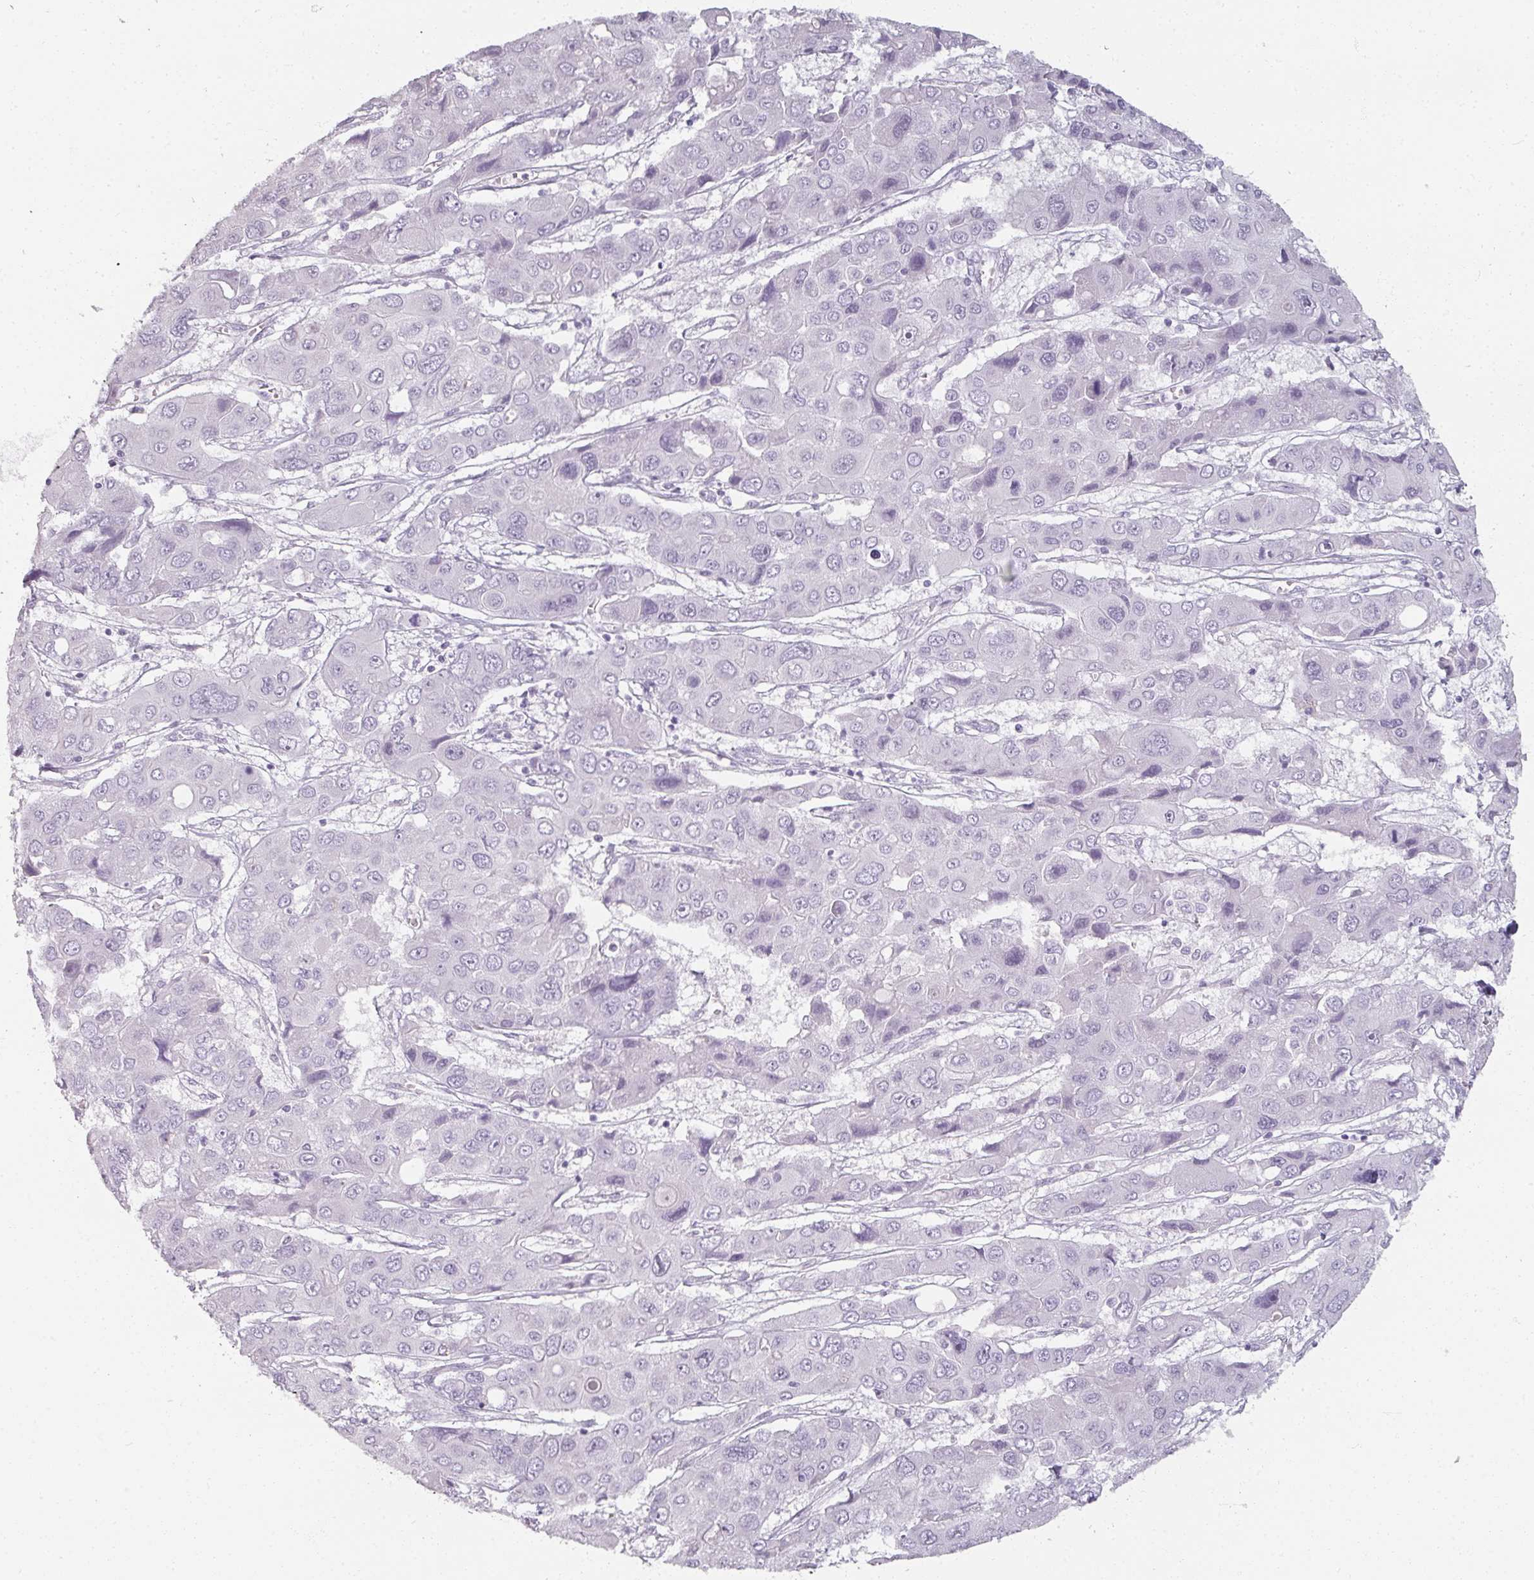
{"staining": {"intensity": "negative", "quantity": "none", "location": "none"}, "tissue": "liver cancer", "cell_type": "Tumor cells", "image_type": "cancer", "snomed": [{"axis": "morphology", "description": "Cholangiocarcinoma"}, {"axis": "topography", "description": "Liver"}], "caption": "There is no significant staining in tumor cells of liver cancer (cholangiocarcinoma).", "gene": "REG3G", "patient": {"sex": "male", "age": 67}}